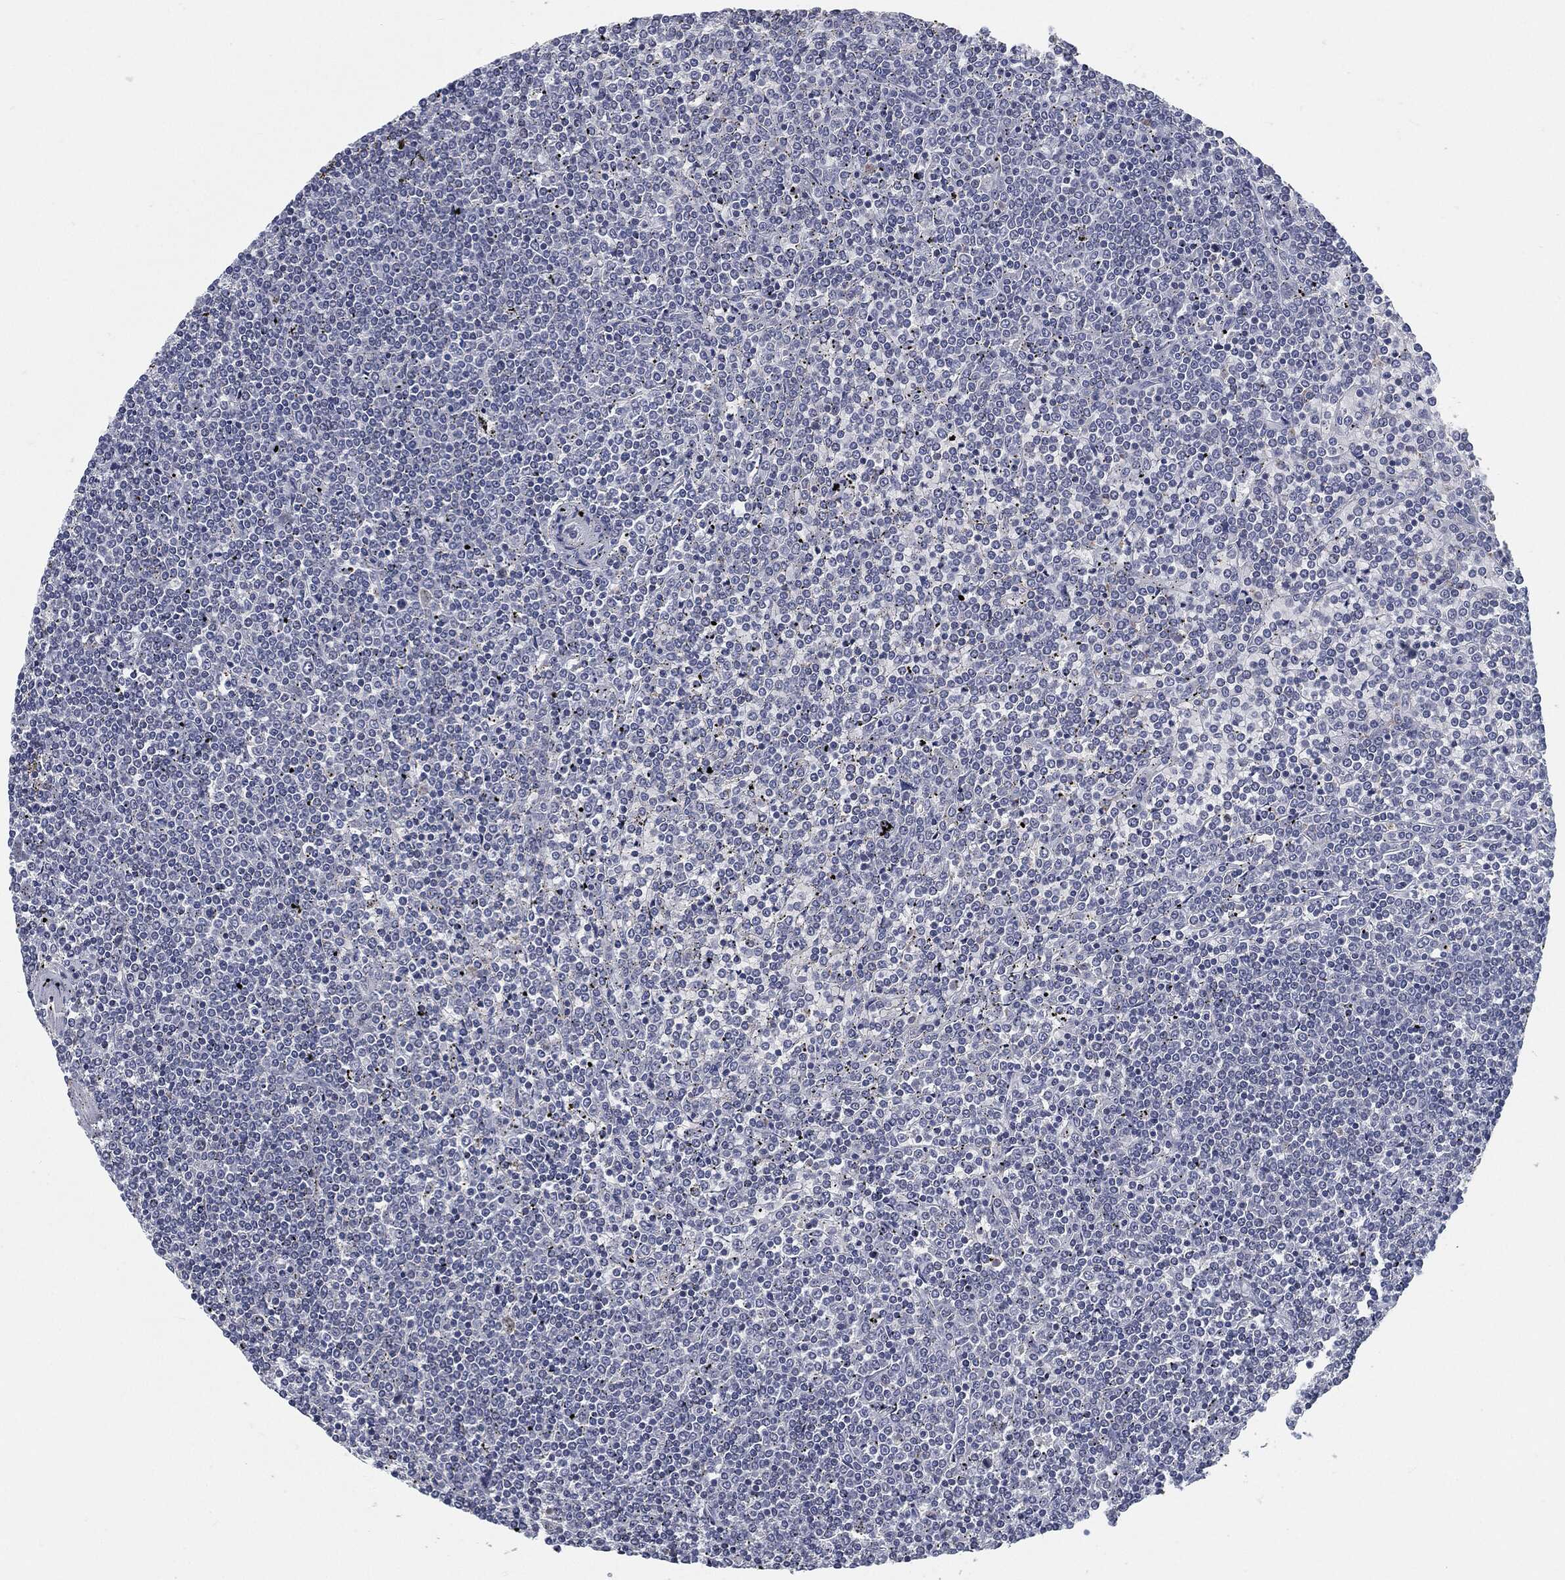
{"staining": {"intensity": "negative", "quantity": "none", "location": "none"}, "tissue": "lymphoma", "cell_type": "Tumor cells", "image_type": "cancer", "snomed": [{"axis": "morphology", "description": "Malignant lymphoma, non-Hodgkin's type, Low grade"}, {"axis": "topography", "description": "Spleen"}], "caption": "Lymphoma was stained to show a protein in brown. There is no significant expression in tumor cells.", "gene": "PROM1", "patient": {"sex": "female", "age": 19}}